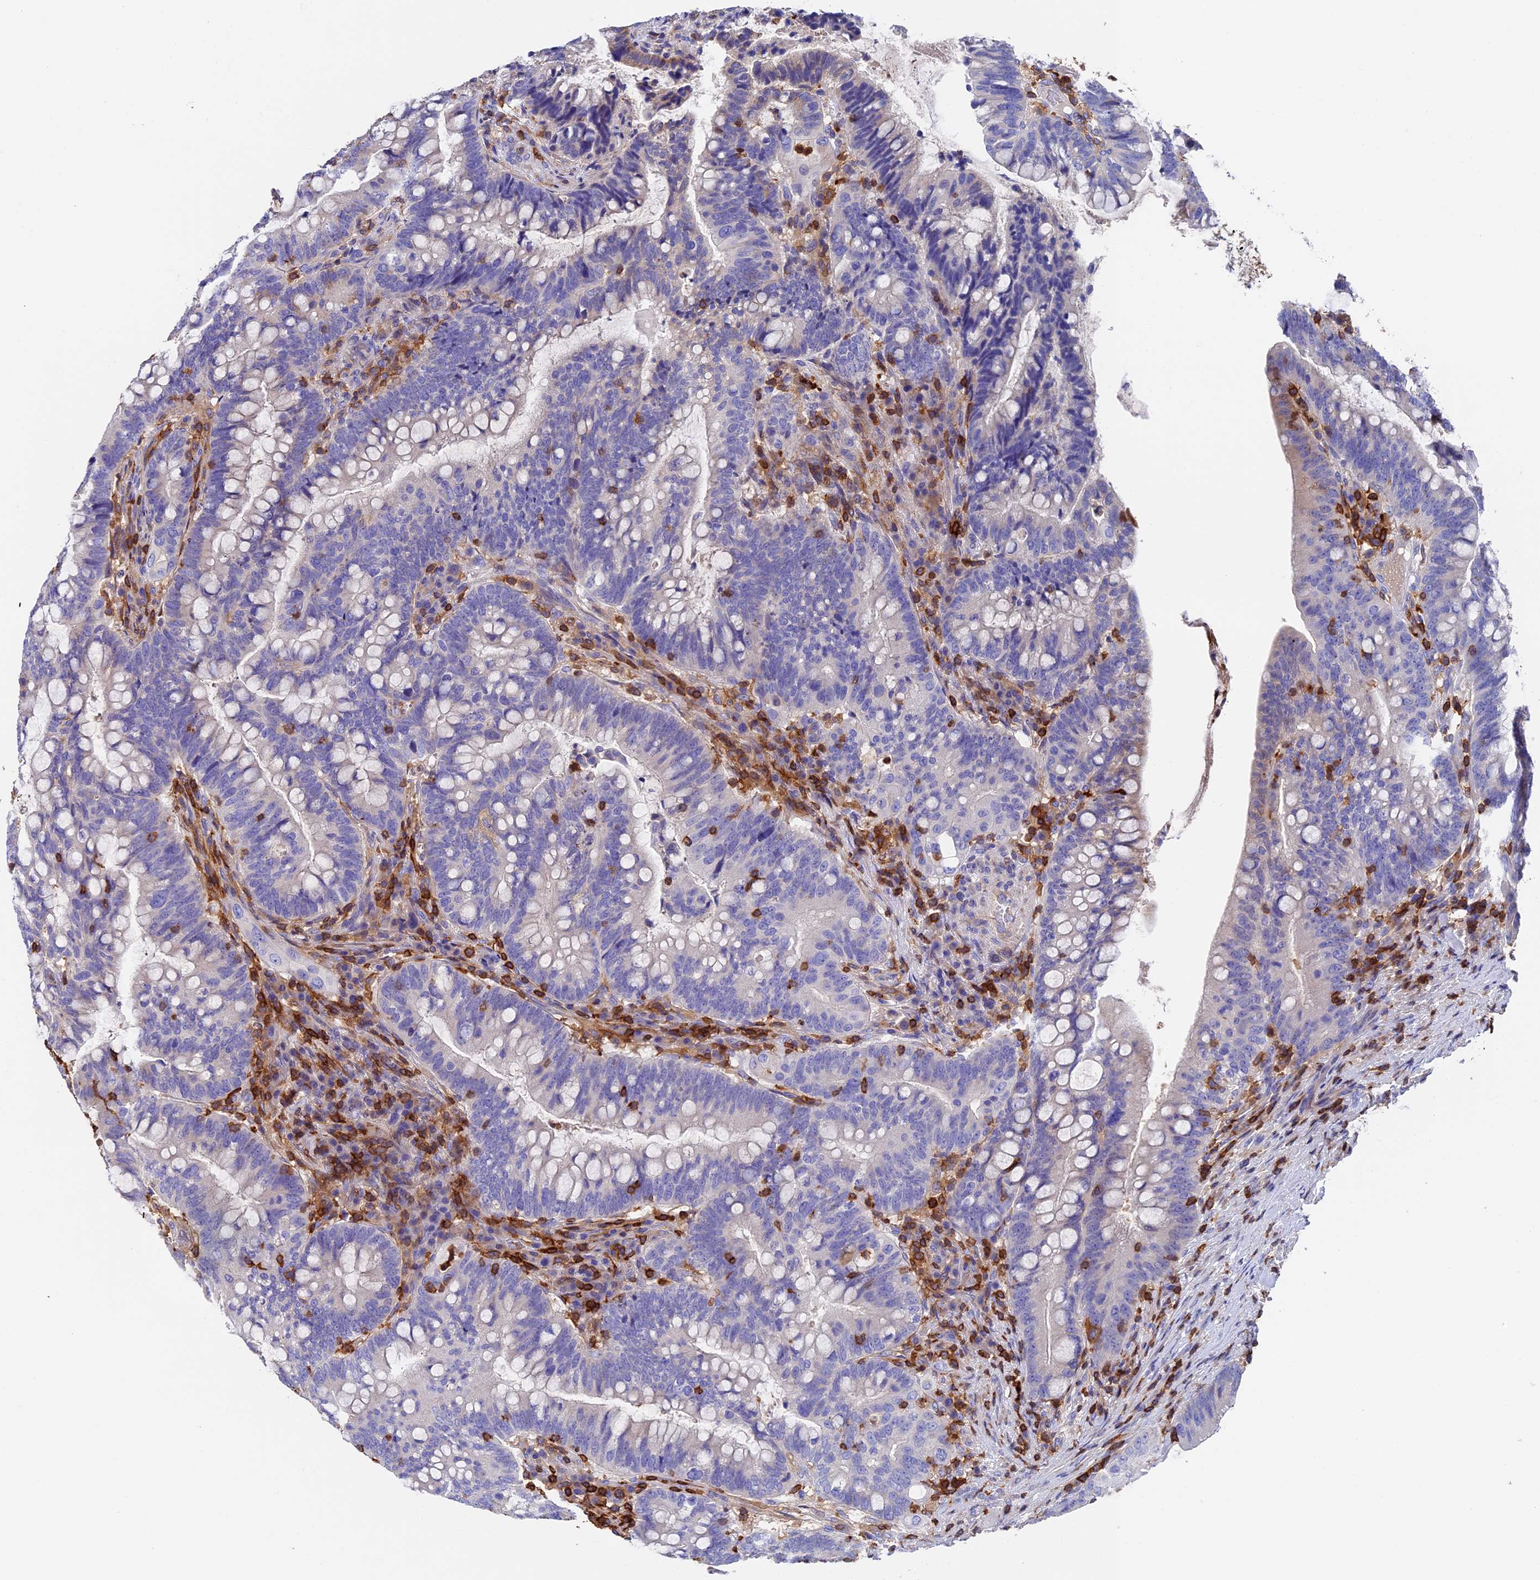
{"staining": {"intensity": "negative", "quantity": "none", "location": "none"}, "tissue": "colorectal cancer", "cell_type": "Tumor cells", "image_type": "cancer", "snomed": [{"axis": "morphology", "description": "Adenocarcinoma, NOS"}, {"axis": "topography", "description": "Colon"}], "caption": "This is a histopathology image of immunohistochemistry staining of adenocarcinoma (colorectal), which shows no staining in tumor cells.", "gene": "ADAT1", "patient": {"sex": "female", "age": 66}}